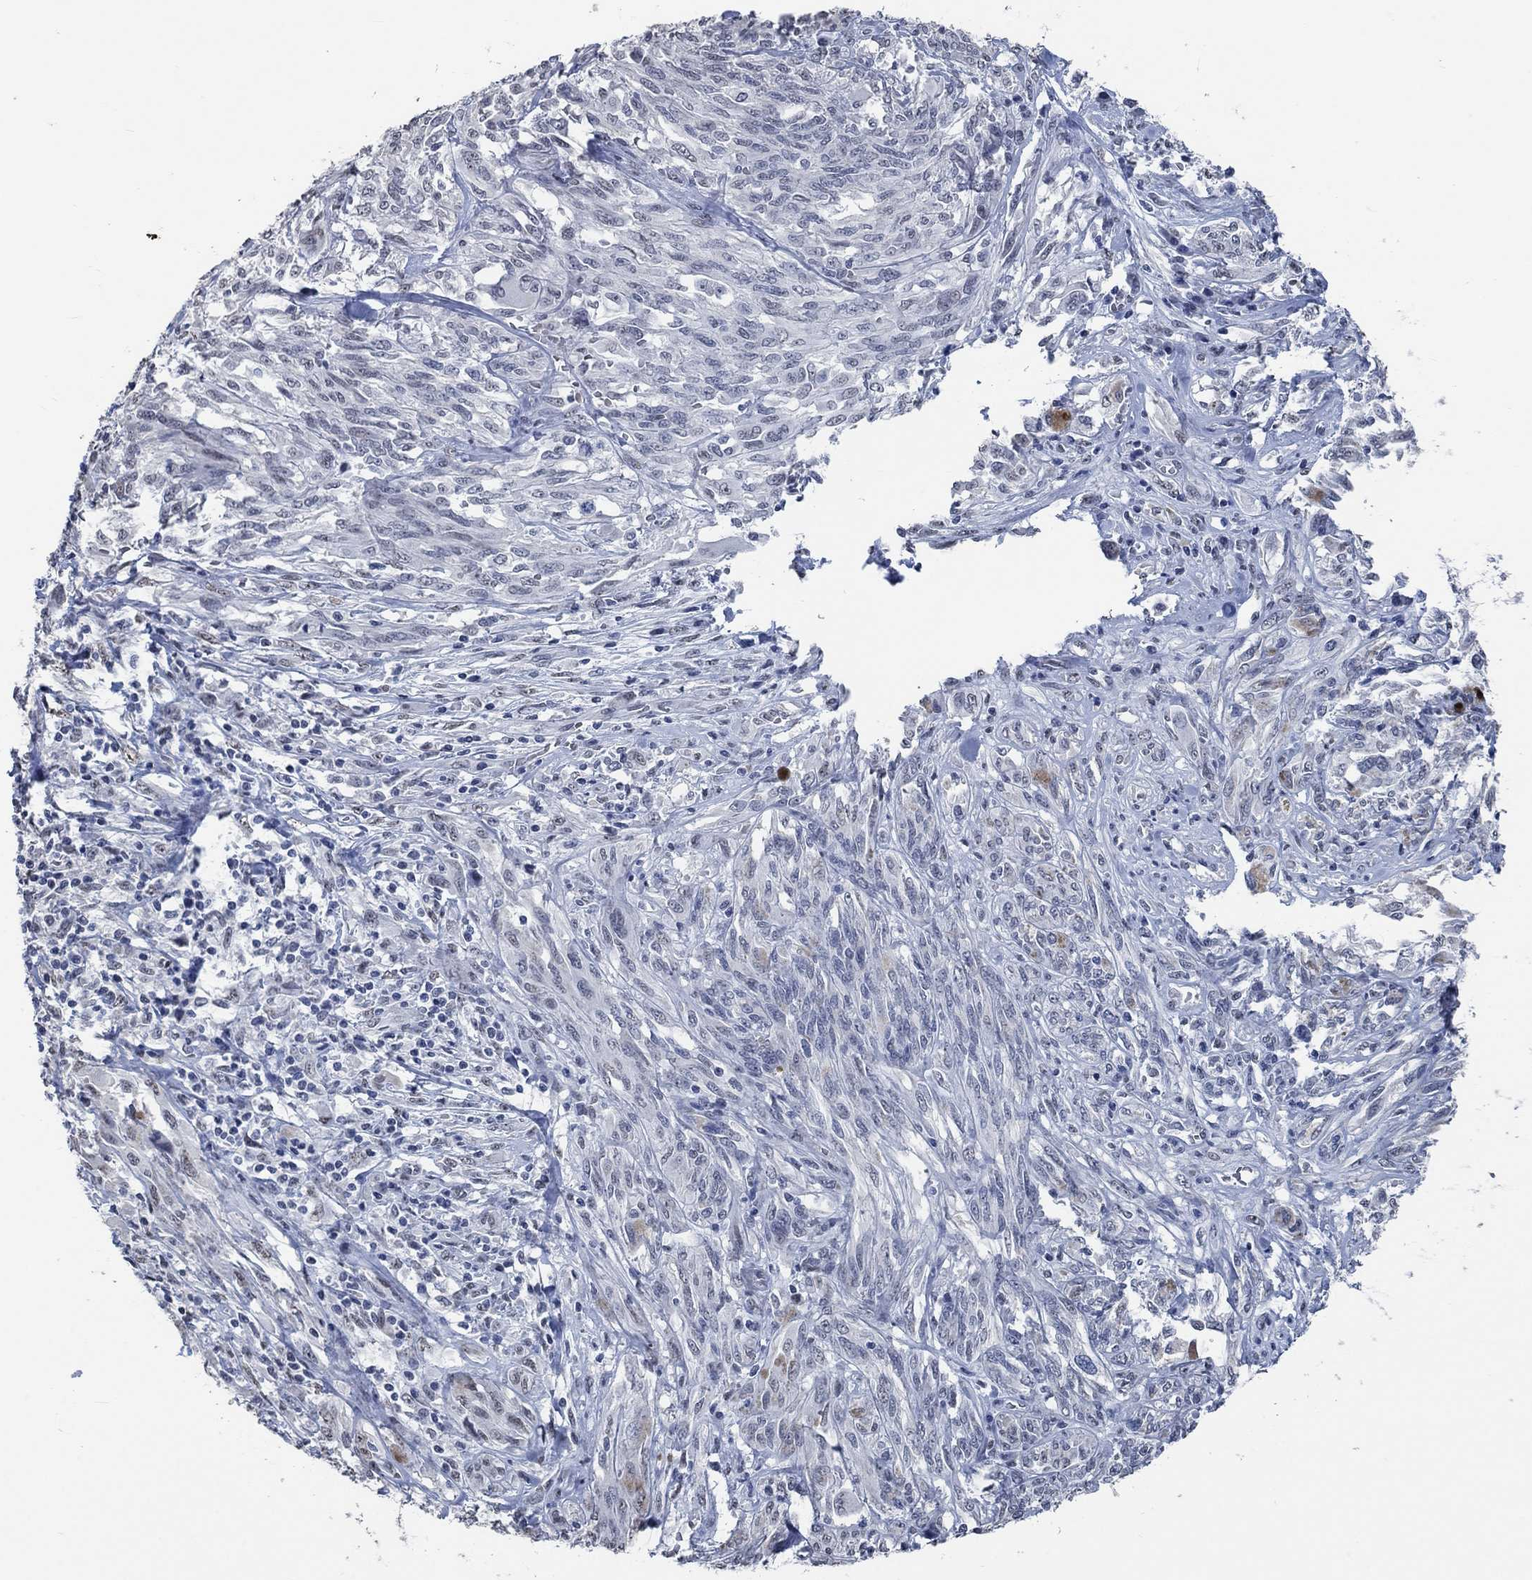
{"staining": {"intensity": "negative", "quantity": "none", "location": "none"}, "tissue": "melanoma", "cell_type": "Tumor cells", "image_type": "cancer", "snomed": [{"axis": "morphology", "description": "Malignant melanoma, NOS"}, {"axis": "topography", "description": "Skin"}], "caption": "Immunohistochemistry micrograph of neoplastic tissue: human melanoma stained with DAB reveals no significant protein positivity in tumor cells.", "gene": "OBSCN", "patient": {"sex": "female", "age": 91}}